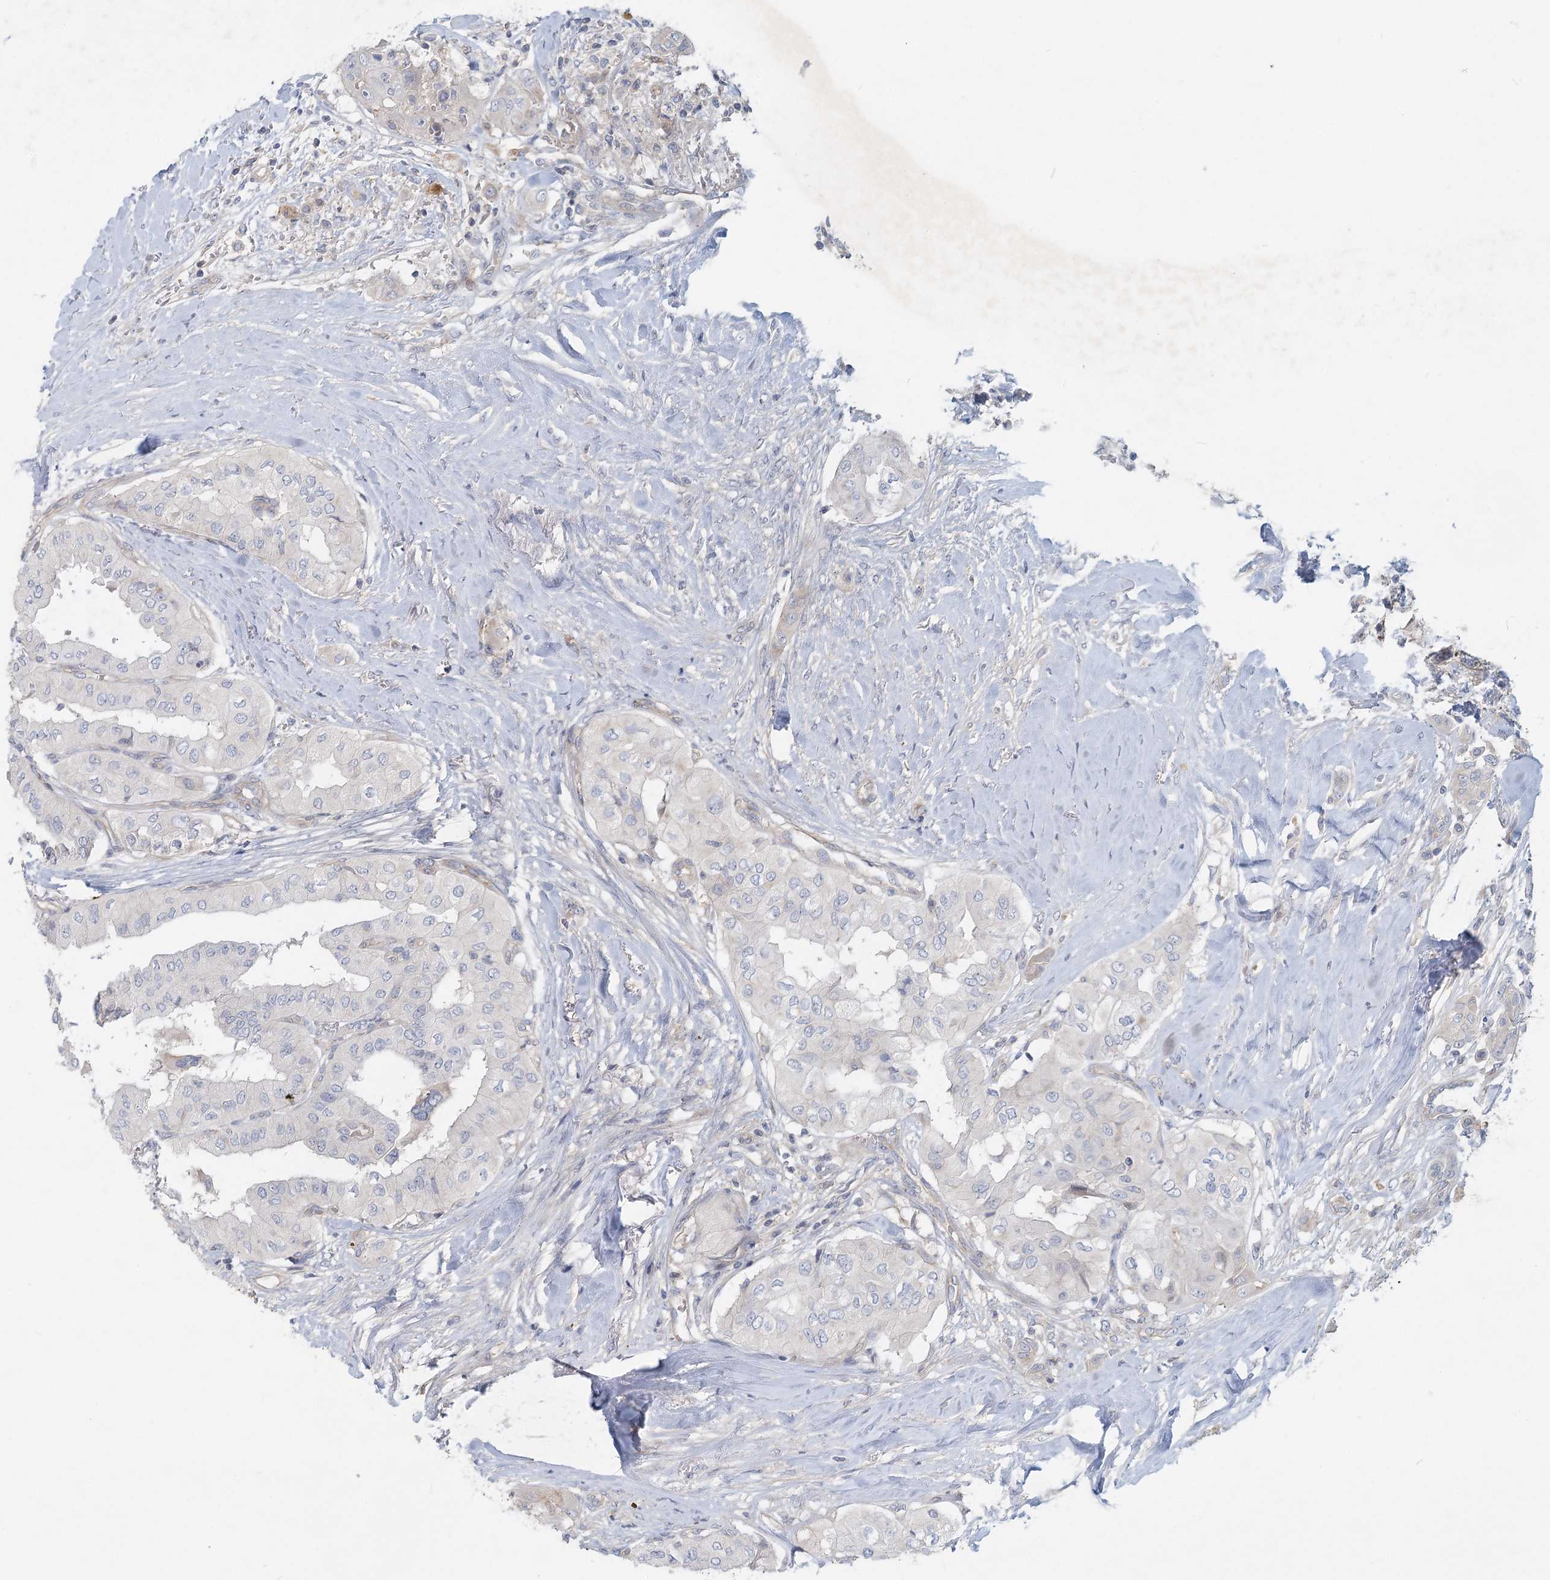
{"staining": {"intensity": "negative", "quantity": "none", "location": "none"}, "tissue": "thyroid cancer", "cell_type": "Tumor cells", "image_type": "cancer", "snomed": [{"axis": "morphology", "description": "Papillary adenocarcinoma, NOS"}, {"axis": "topography", "description": "Thyroid gland"}], "caption": "Tumor cells are negative for protein expression in human thyroid cancer (papillary adenocarcinoma).", "gene": "DNMBP", "patient": {"sex": "female", "age": 59}}